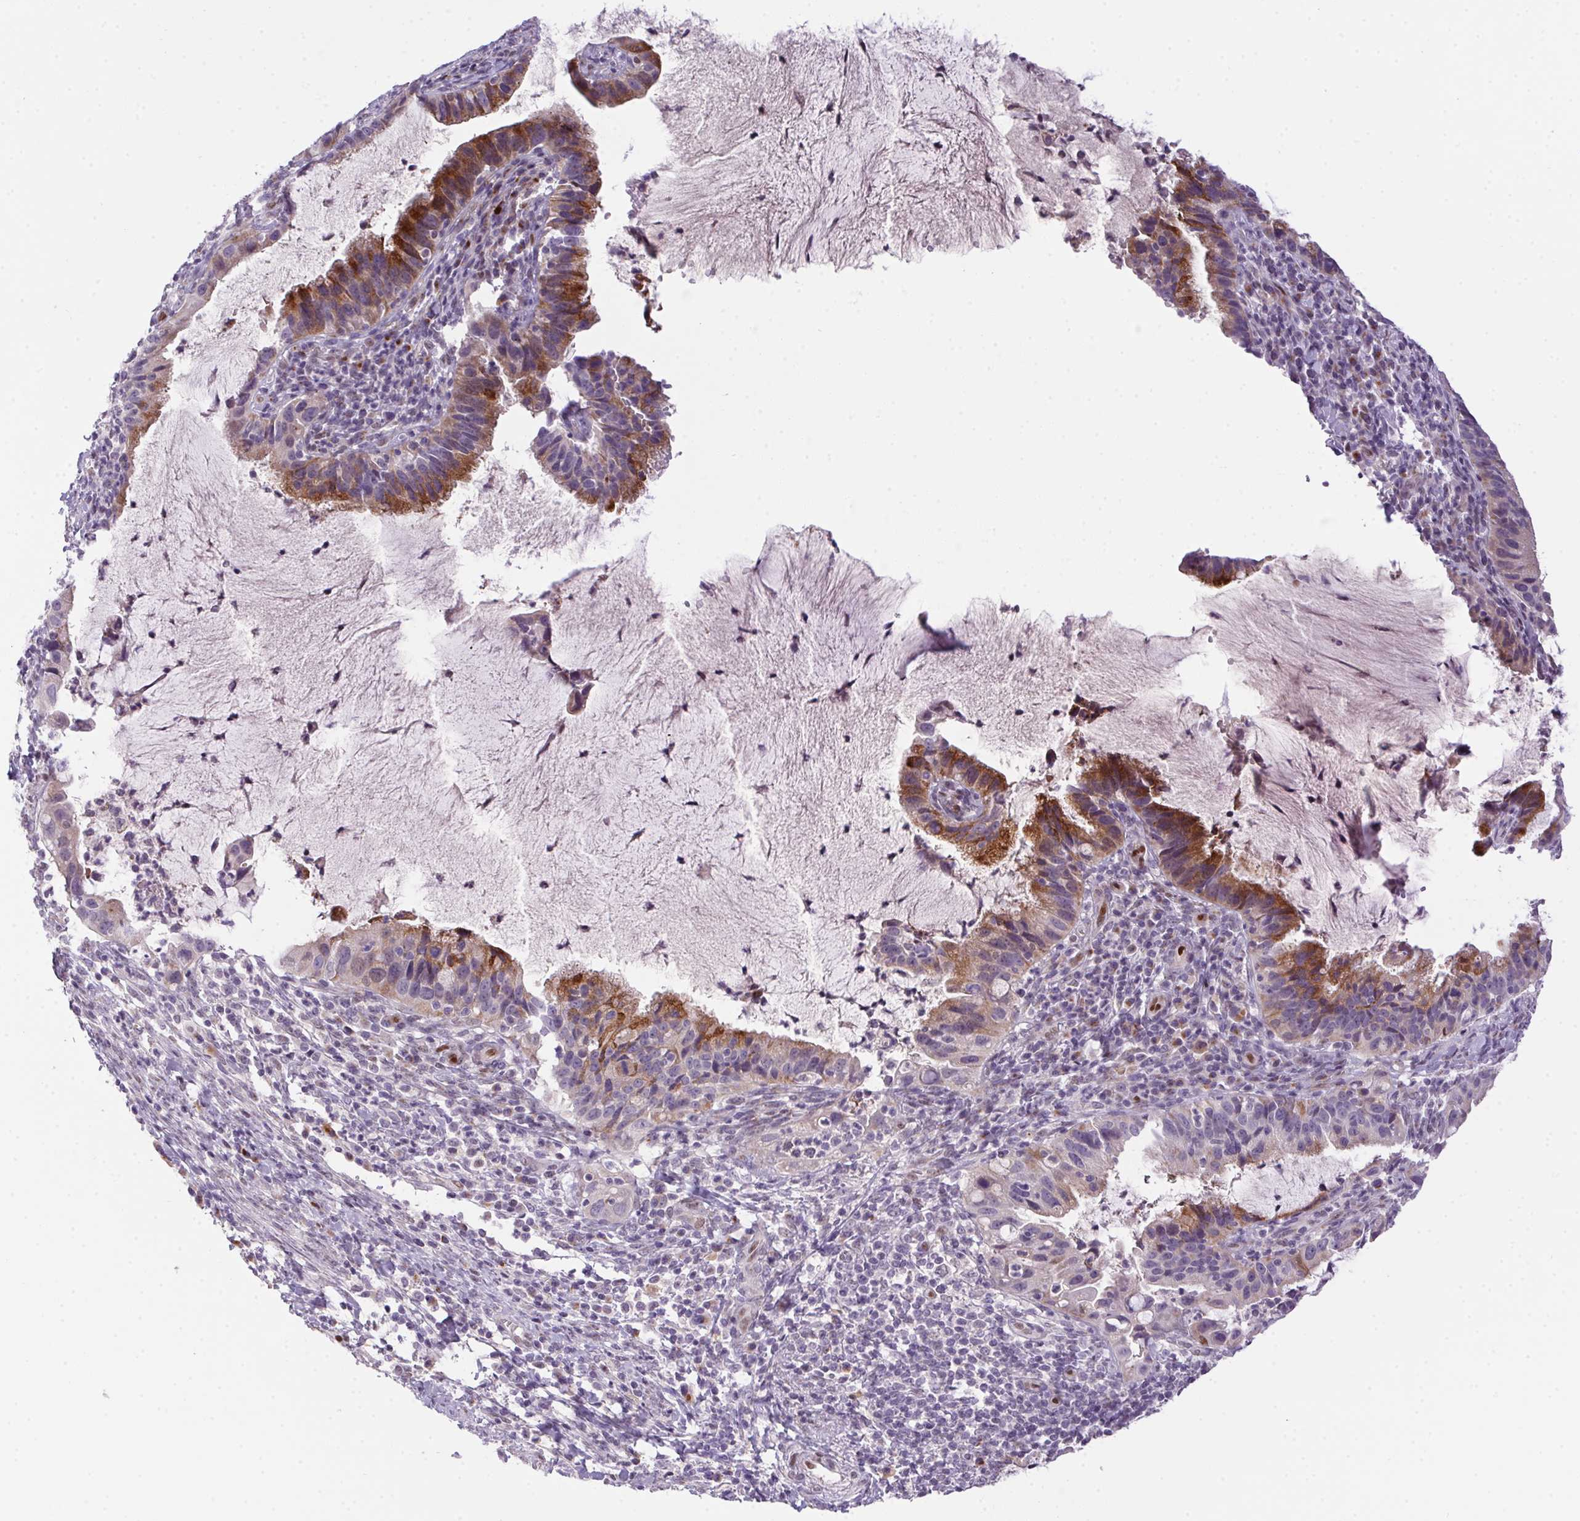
{"staining": {"intensity": "moderate", "quantity": "25%-75%", "location": "cytoplasmic/membranous"}, "tissue": "cervical cancer", "cell_type": "Tumor cells", "image_type": "cancer", "snomed": [{"axis": "morphology", "description": "Adenocarcinoma, NOS"}, {"axis": "topography", "description": "Cervix"}], "caption": "This photomicrograph displays IHC staining of adenocarcinoma (cervical), with medium moderate cytoplasmic/membranous positivity in approximately 25%-75% of tumor cells.", "gene": "SP9", "patient": {"sex": "female", "age": 34}}